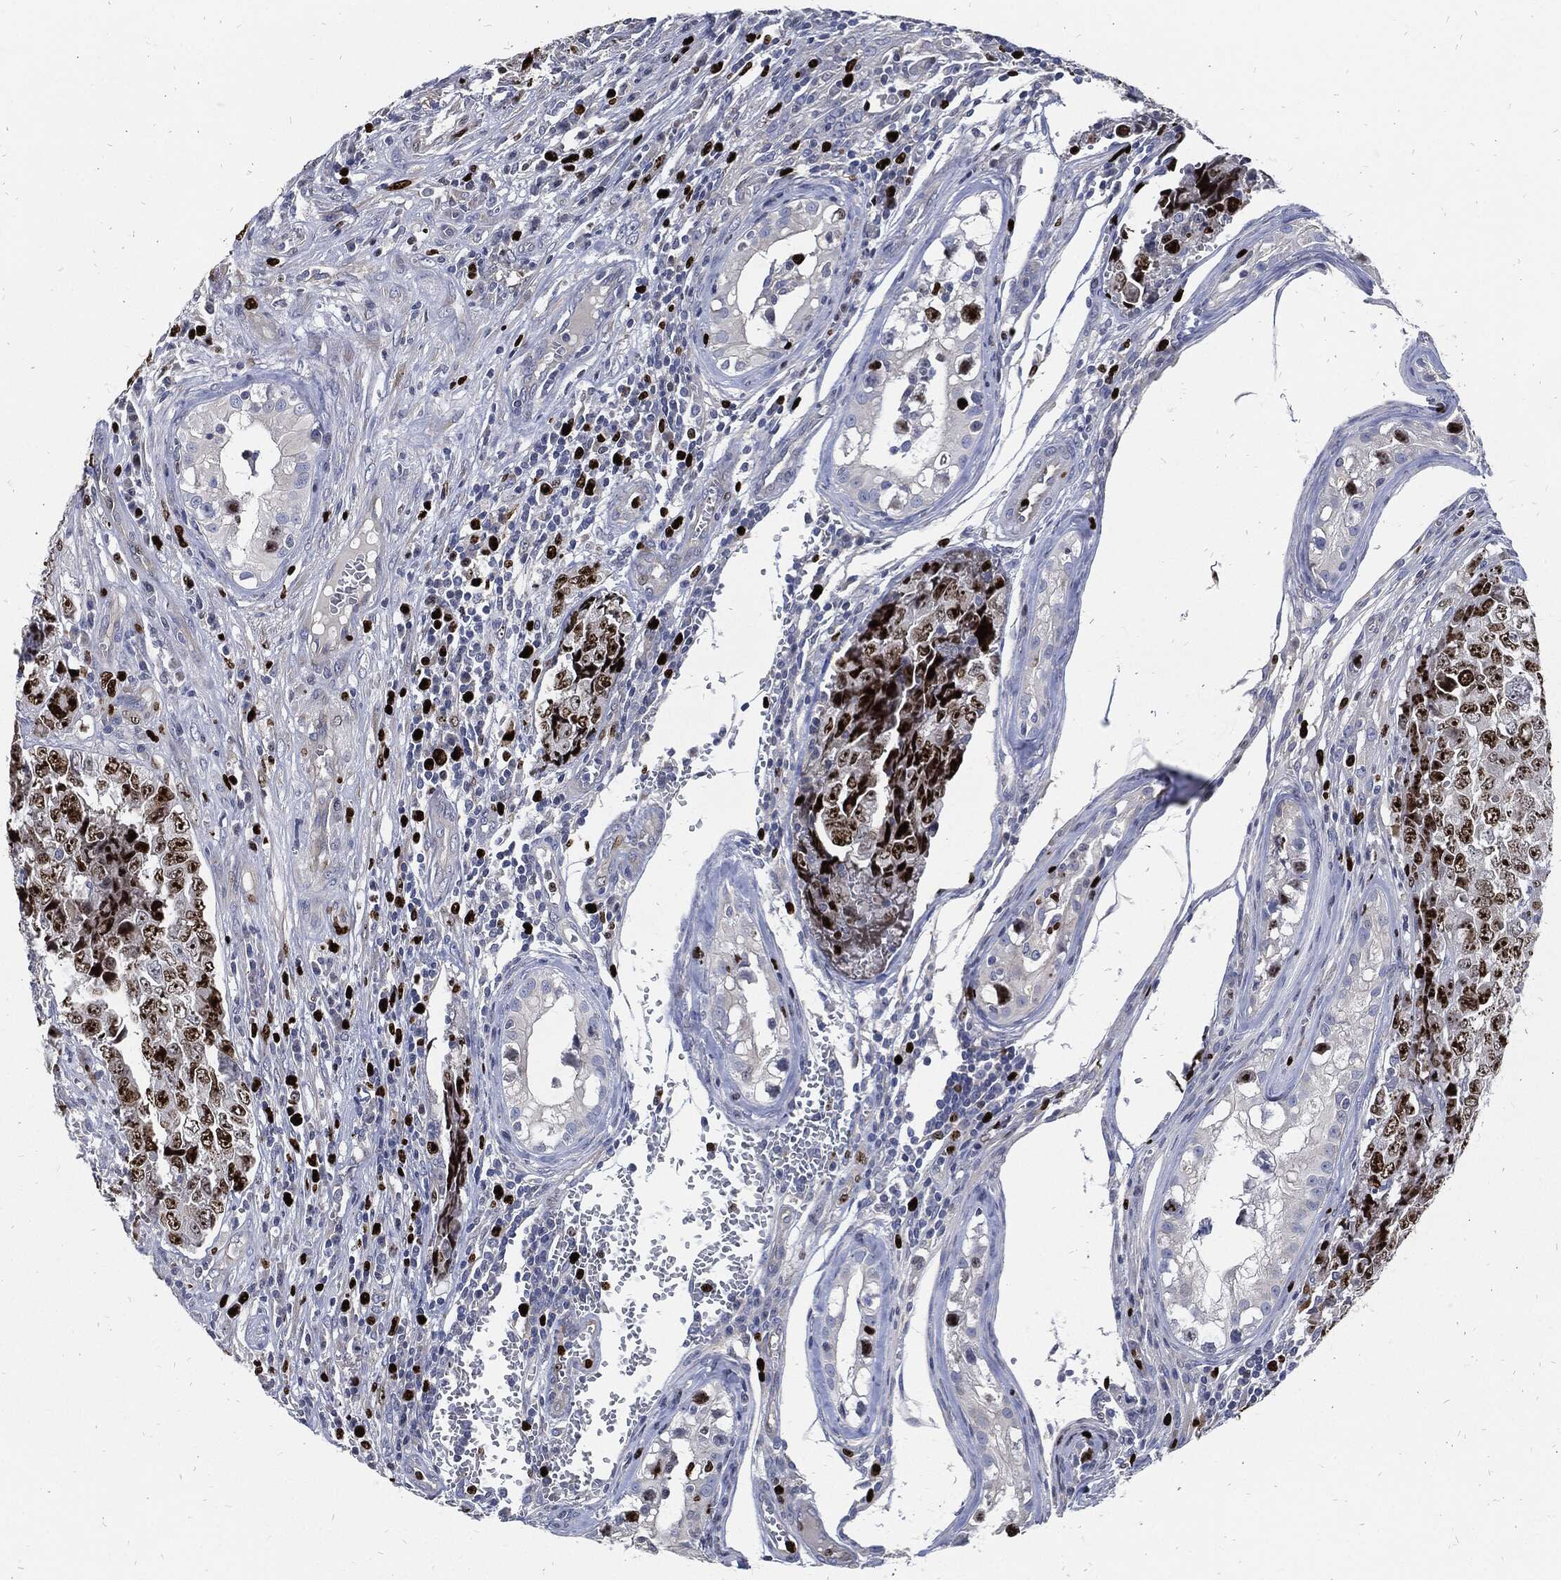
{"staining": {"intensity": "strong", "quantity": "25%-75%", "location": "nuclear"}, "tissue": "testis cancer", "cell_type": "Tumor cells", "image_type": "cancer", "snomed": [{"axis": "morphology", "description": "Carcinoma, Embryonal, NOS"}, {"axis": "topography", "description": "Testis"}], "caption": "IHC of testis cancer displays high levels of strong nuclear expression in approximately 25%-75% of tumor cells.", "gene": "MKI67", "patient": {"sex": "male", "age": 23}}